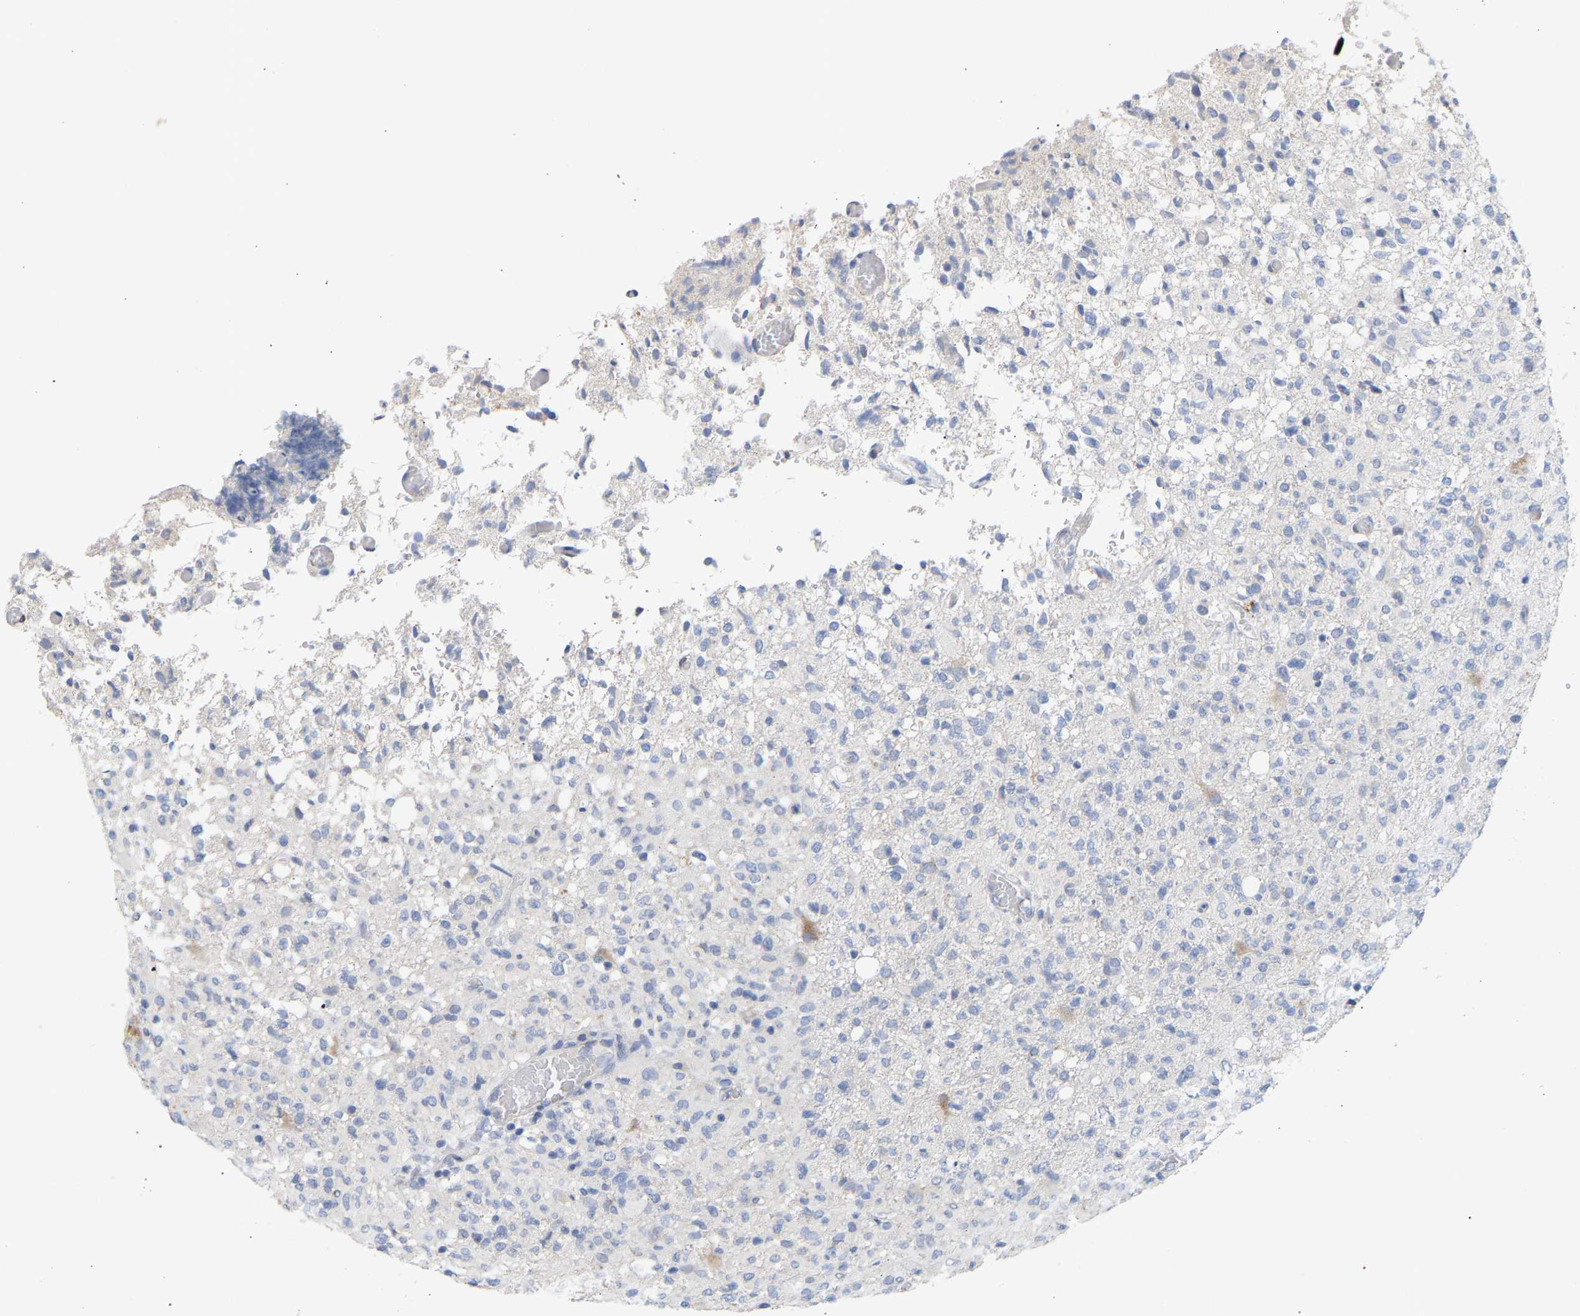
{"staining": {"intensity": "negative", "quantity": "none", "location": "none"}, "tissue": "glioma", "cell_type": "Tumor cells", "image_type": "cancer", "snomed": [{"axis": "morphology", "description": "Glioma, malignant, High grade"}, {"axis": "topography", "description": "Brain"}], "caption": "Immunohistochemical staining of human malignant high-grade glioma reveals no significant positivity in tumor cells.", "gene": "SELENOM", "patient": {"sex": "female", "age": 57}}